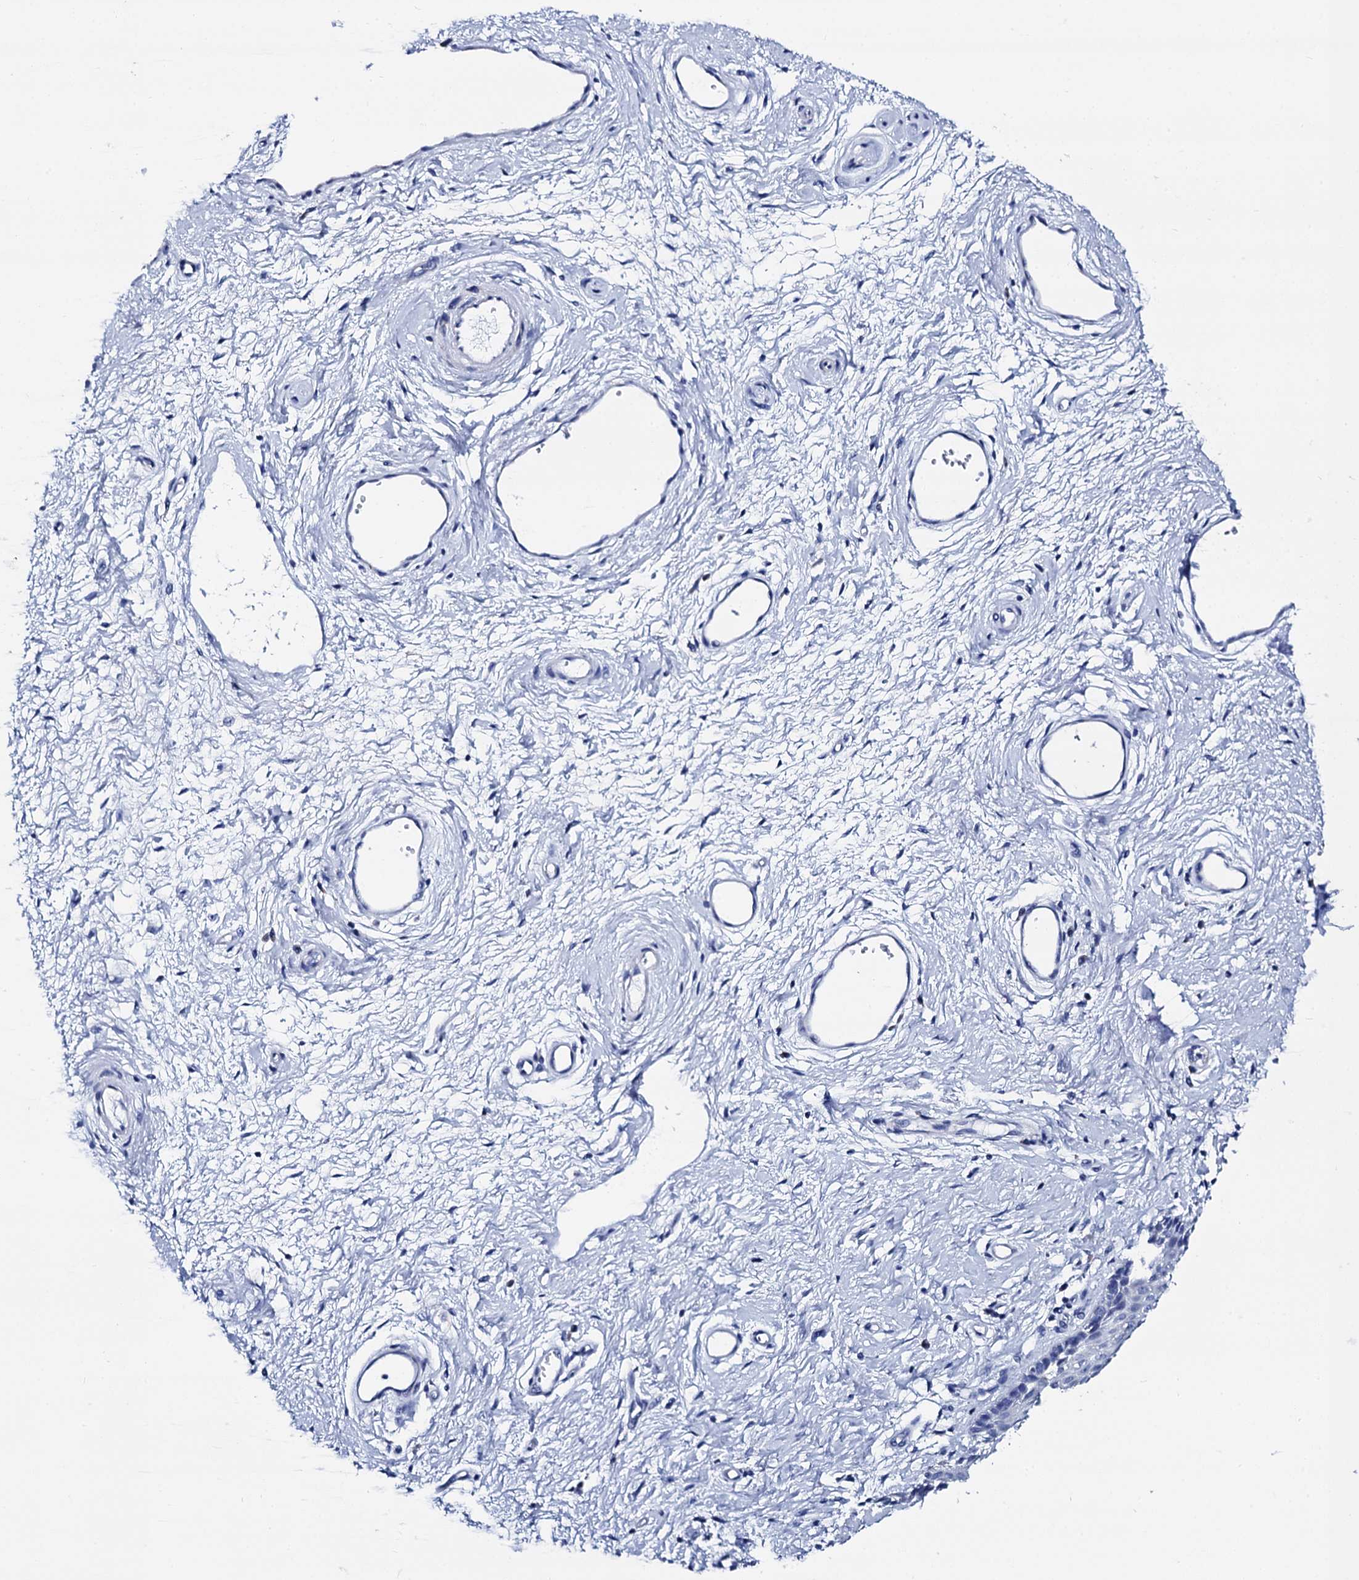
{"staining": {"intensity": "negative", "quantity": "none", "location": "none"}, "tissue": "vagina", "cell_type": "Squamous epithelial cells", "image_type": "normal", "snomed": [{"axis": "morphology", "description": "Normal tissue, NOS"}, {"axis": "topography", "description": "Vagina"}], "caption": "An image of vagina stained for a protein reveals no brown staining in squamous epithelial cells.", "gene": "ACADSB", "patient": {"sex": "female", "age": 46}}